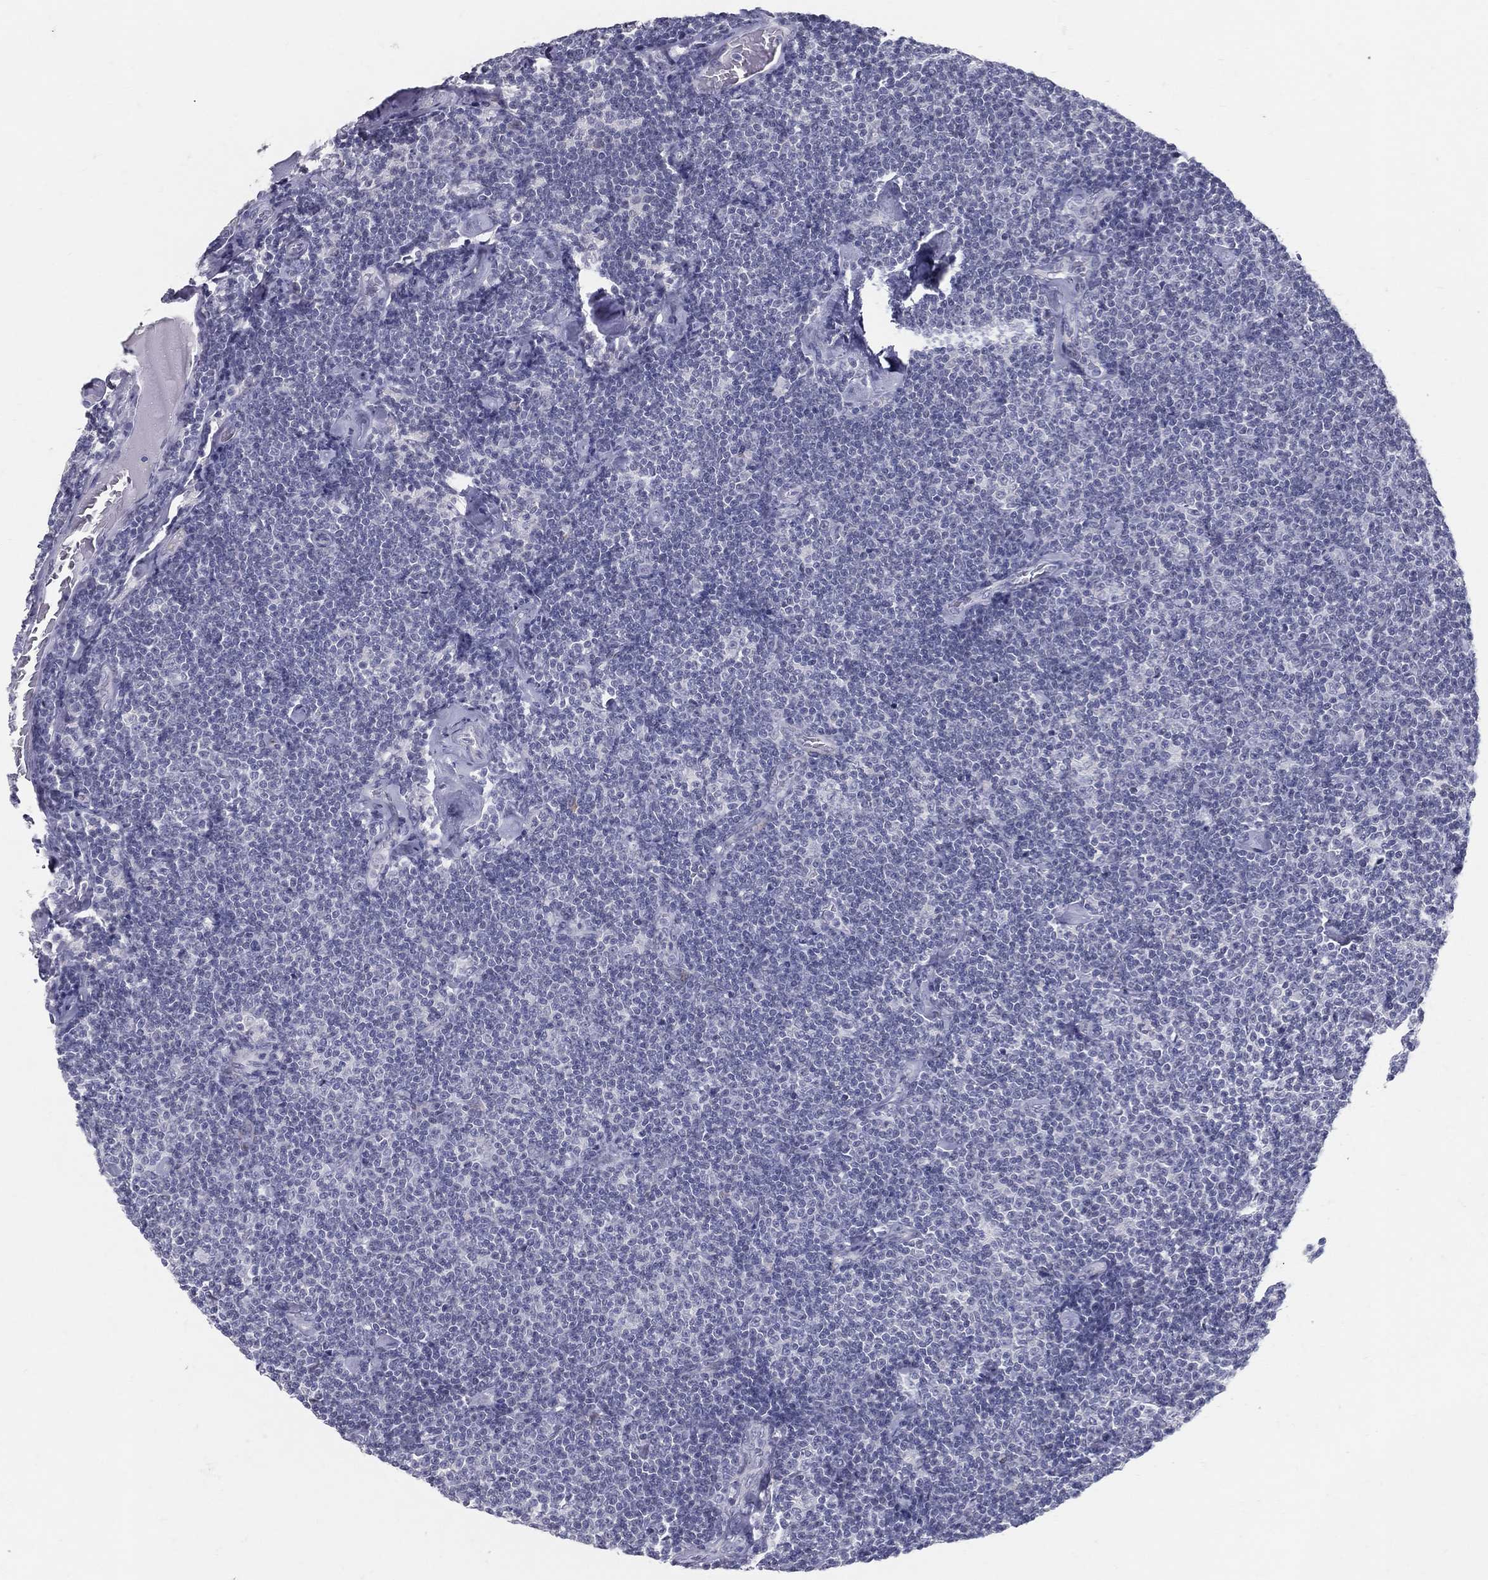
{"staining": {"intensity": "negative", "quantity": "none", "location": "none"}, "tissue": "lymphoma", "cell_type": "Tumor cells", "image_type": "cancer", "snomed": [{"axis": "morphology", "description": "Malignant lymphoma, non-Hodgkin's type, Low grade"}, {"axis": "topography", "description": "Lymph node"}], "caption": "IHC of lymphoma reveals no positivity in tumor cells. (Stains: DAB (3,3'-diaminobenzidine) IHC with hematoxylin counter stain, Microscopy: brightfield microscopy at high magnification).", "gene": "ACE2", "patient": {"sex": "male", "age": 81}}